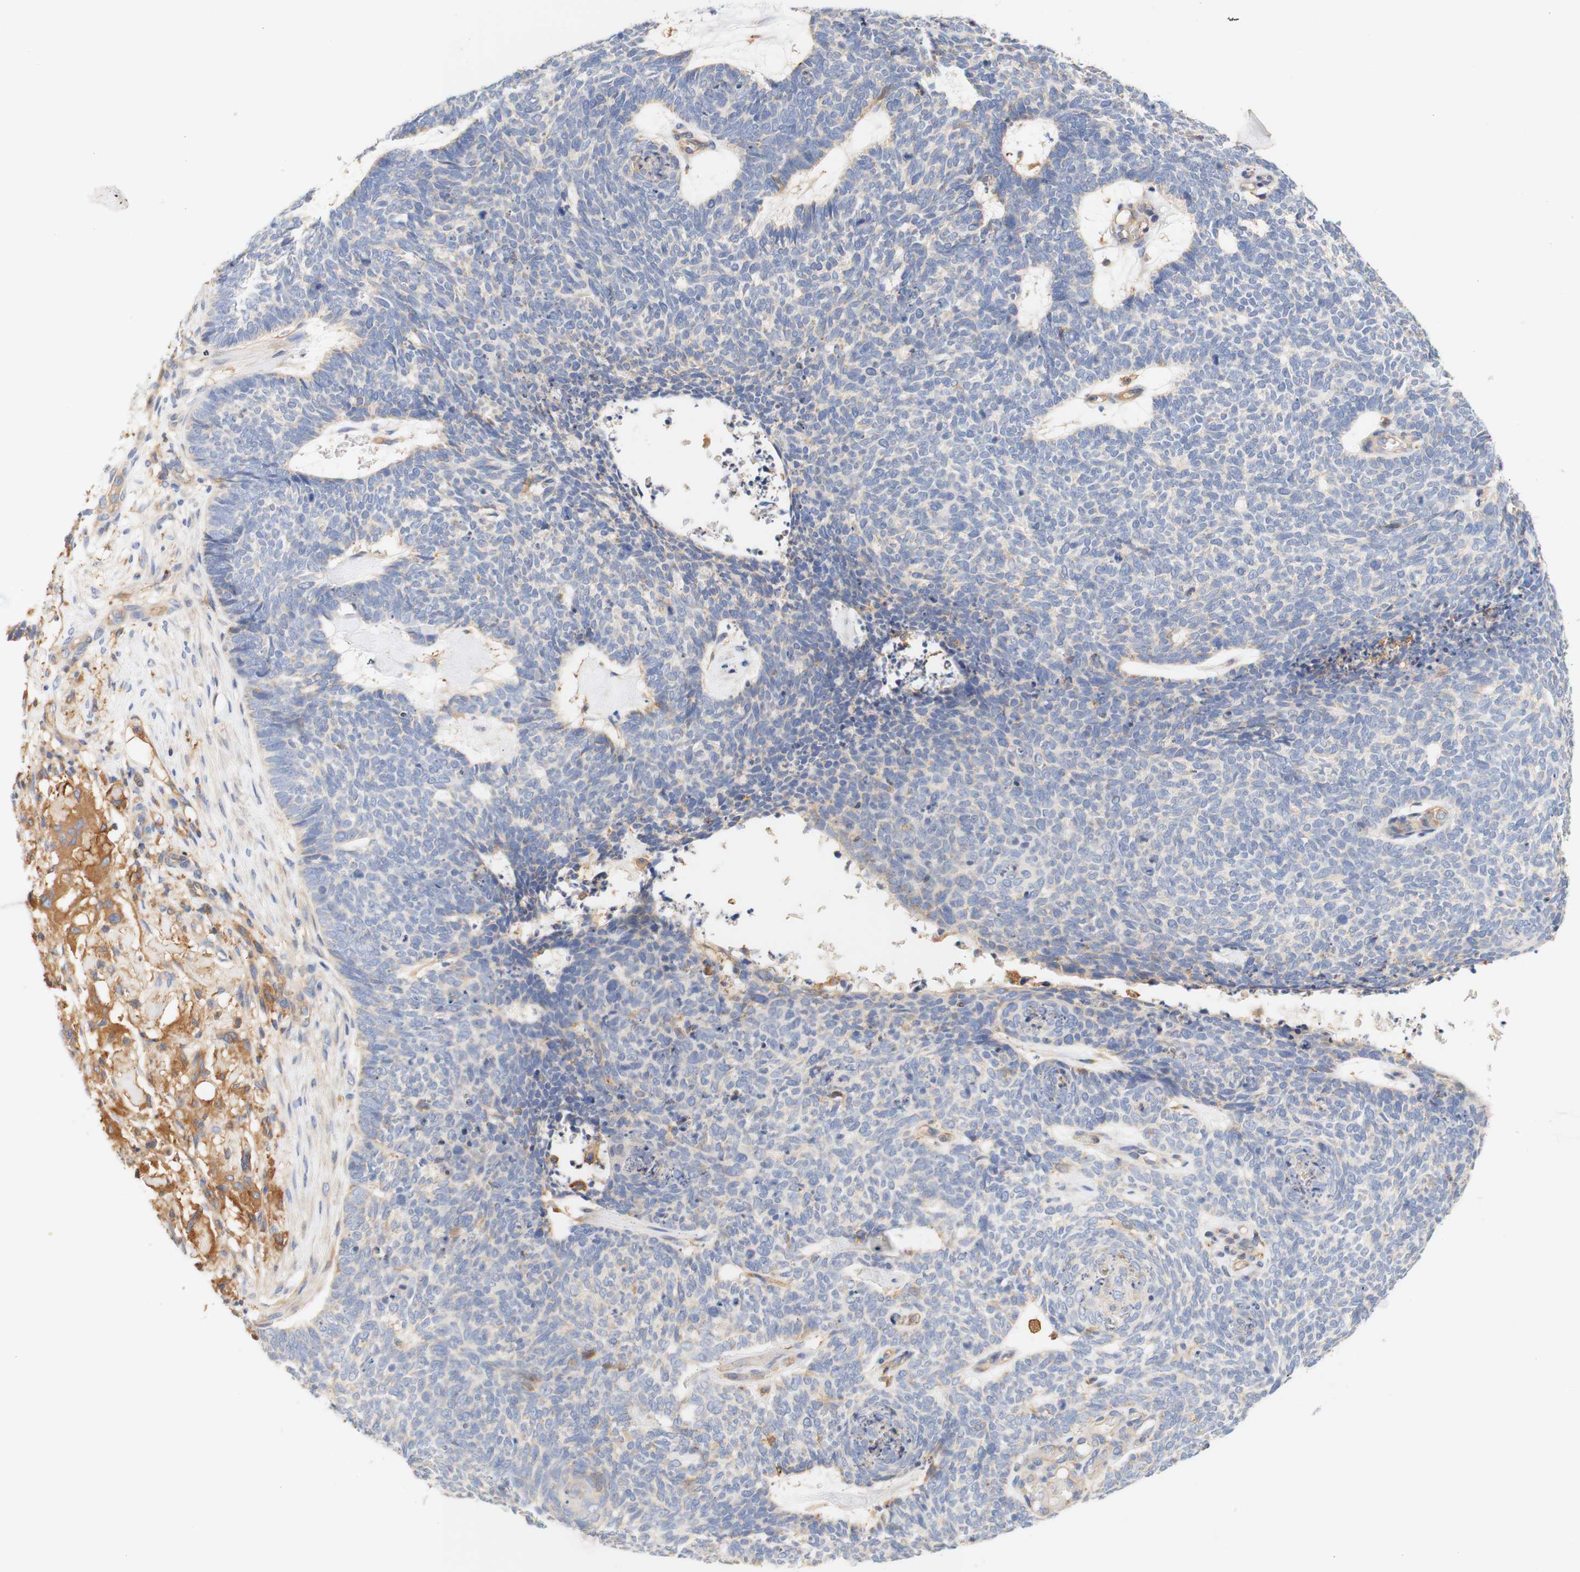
{"staining": {"intensity": "weak", "quantity": "<25%", "location": "cytoplasmic/membranous"}, "tissue": "skin cancer", "cell_type": "Tumor cells", "image_type": "cancer", "snomed": [{"axis": "morphology", "description": "Basal cell carcinoma"}, {"axis": "topography", "description": "Skin"}], "caption": "IHC of human skin cancer (basal cell carcinoma) shows no expression in tumor cells. (DAB IHC, high magnification).", "gene": "PCDH7", "patient": {"sex": "female", "age": 84}}